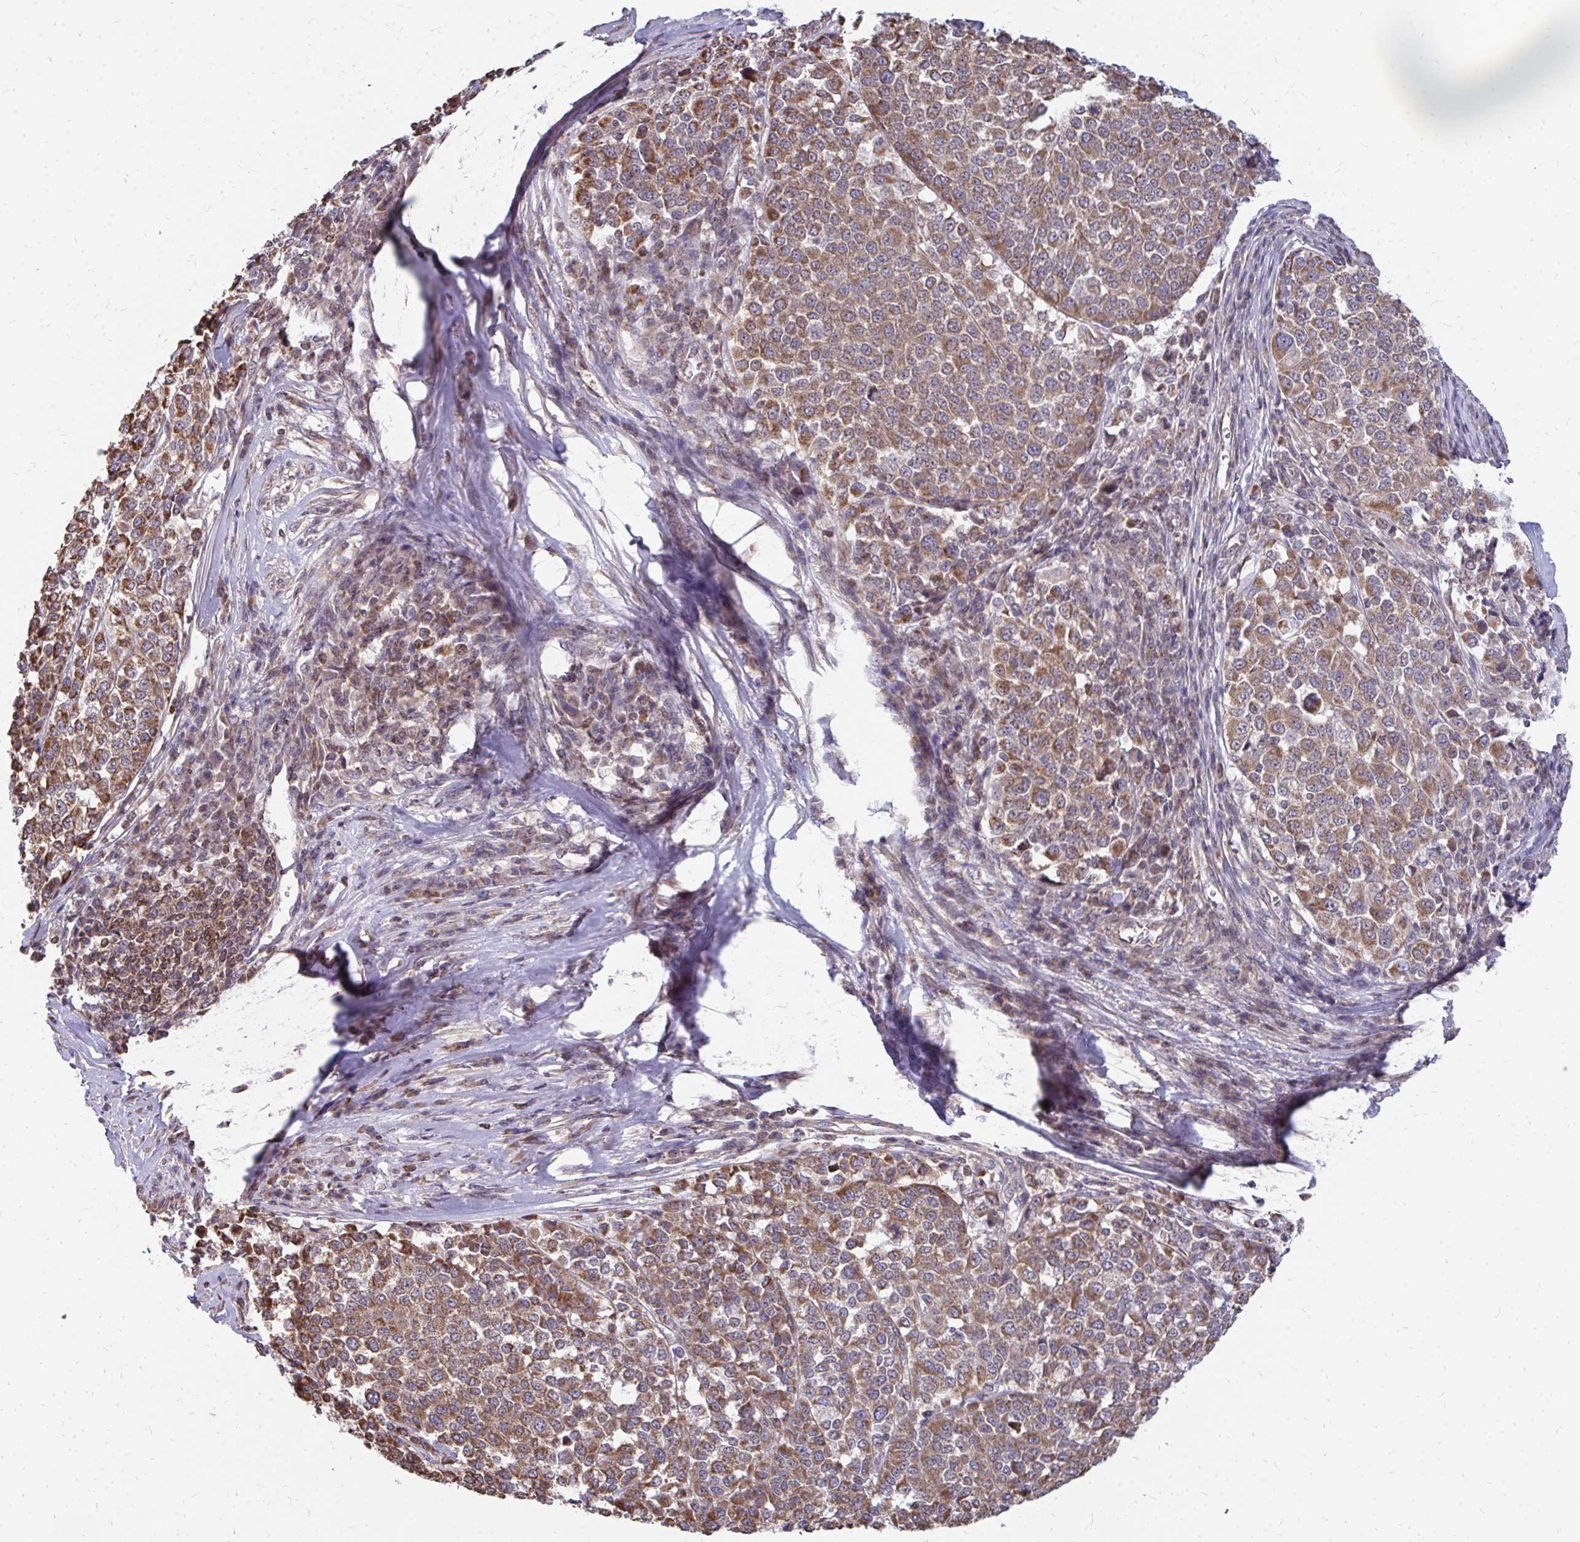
{"staining": {"intensity": "moderate", "quantity": ">75%", "location": "cytoplasmic/membranous"}, "tissue": "melanoma", "cell_type": "Tumor cells", "image_type": "cancer", "snomed": [{"axis": "morphology", "description": "Malignant melanoma, Metastatic site"}, {"axis": "topography", "description": "Lymph node"}], "caption": "There is medium levels of moderate cytoplasmic/membranous expression in tumor cells of malignant melanoma (metastatic site), as demonstrated by immunohistochemical staining (brown color).", "gene": "DNAJA2", "patient": {"sex": "male", "age": 44}}